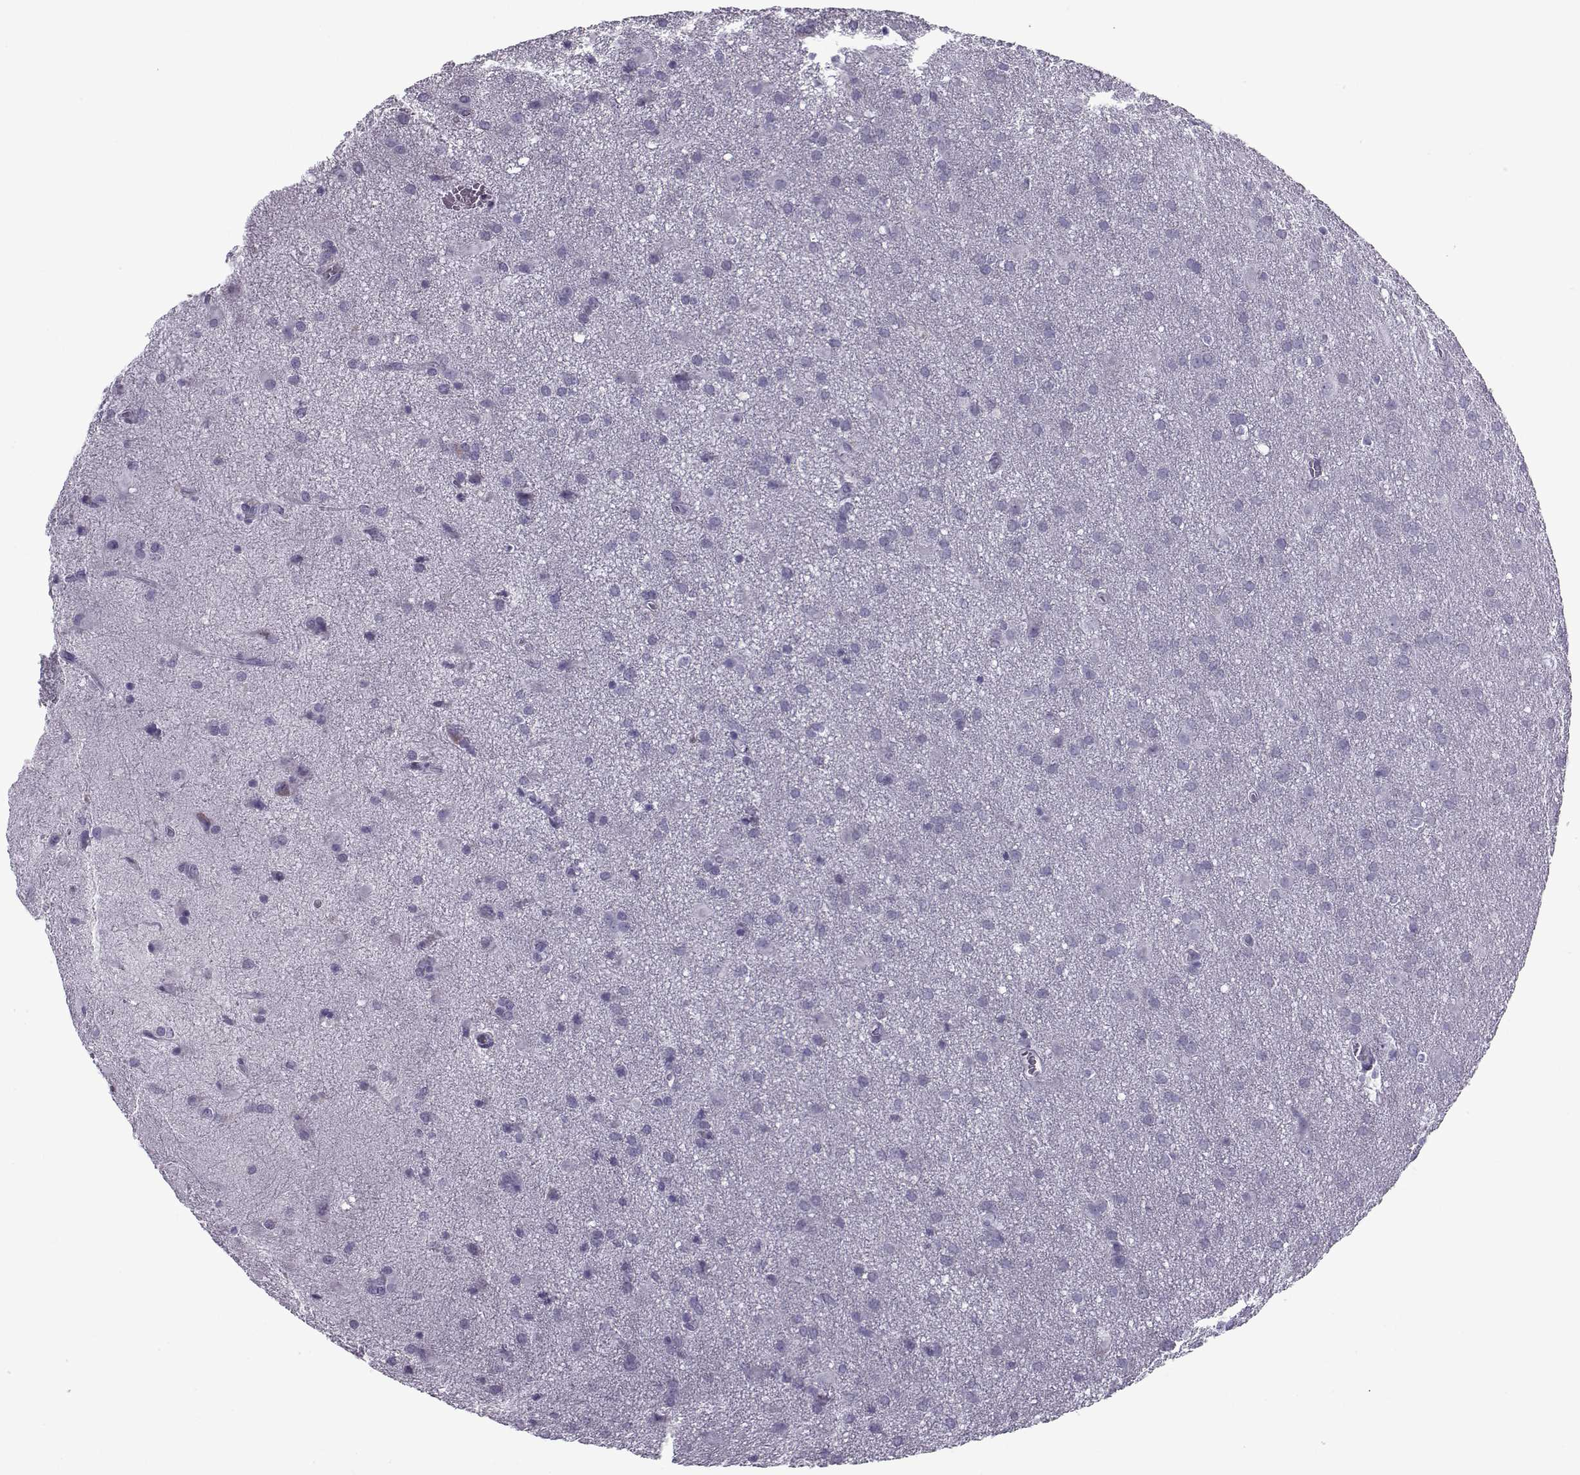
{"staining": {"intensity": "negative", "quantity": "none", "location": "none"}, "tissue": "glioma", "cell_type": "Tumor cells", "image_type": "cancer", "snomed": [{"axis": "morphology", "description": "Glioma, malignant, Low grade"}, {"axis": "topography", "description": "Brain"}], "caption": "Immunohistochemistry (IHC) image of human low-grade glioma (malignant) stained for a protein (brown), which shows no expression in tumor cells. The staining is performed using DAB brown chromogen with nuclei counter-stained in using hematoxylin.", "gene": "OIP5", "patient": {"sex": "male", "age": 58}}